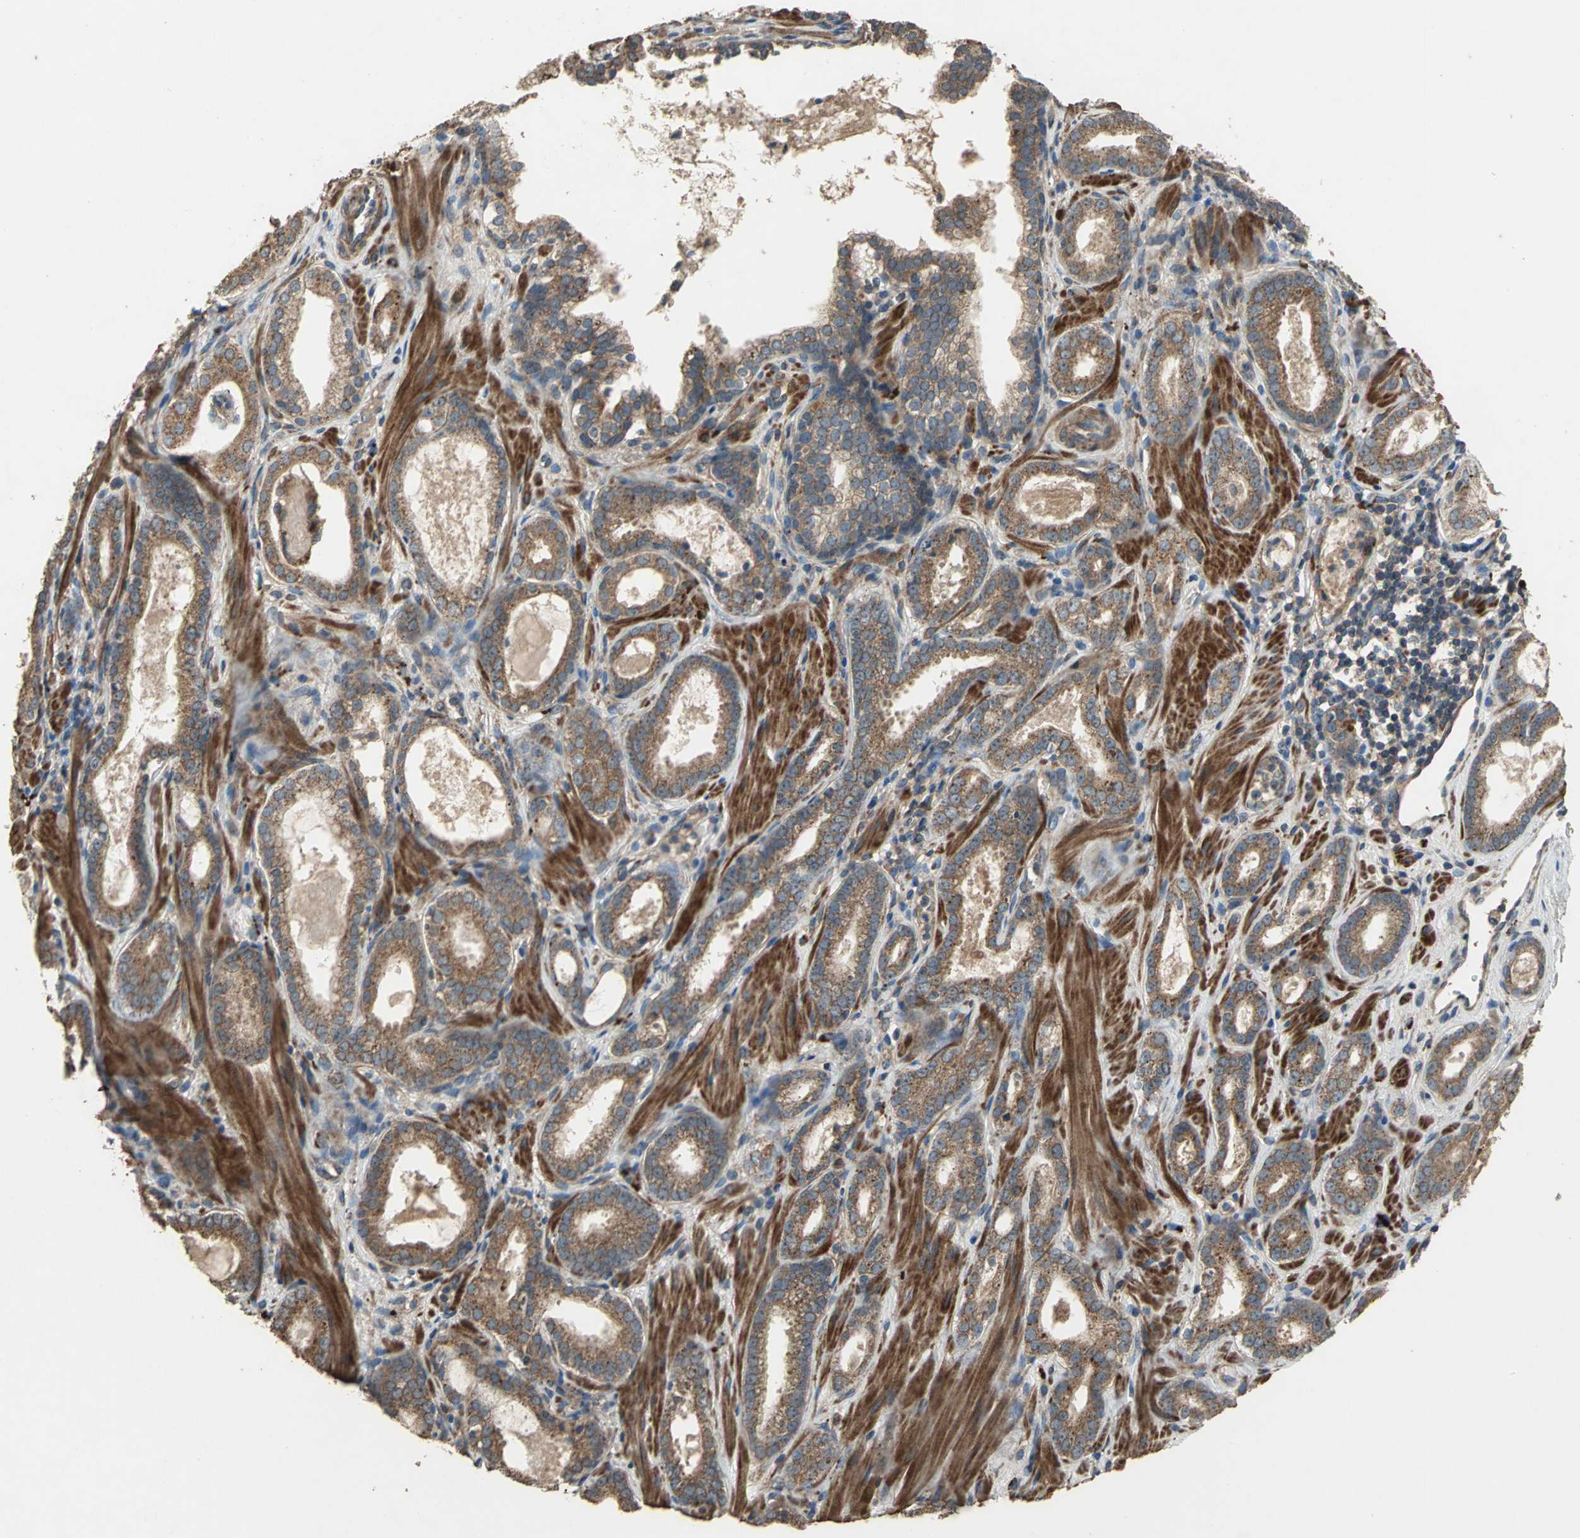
{"staining": {"intensity": "strong", "quantity": ">75%", "location": "cytoplasmic/membranous"}, "tissue": "prostate cancer", "cell_type": "Tumor cells", "image_type": "cancer", "snomed": [{"axis": "morphology", "description": "Adenocarcinoma, Low grade"}, {"axis": "topography", "description": "Prostate"}], "caption": "Strong cytoplasmic/membranous expression is appreciated in approximately >75% of tumor cells in prostate cancer.", "gene": "POLRMT", "patient": {"sex": "male", "age": 57}}